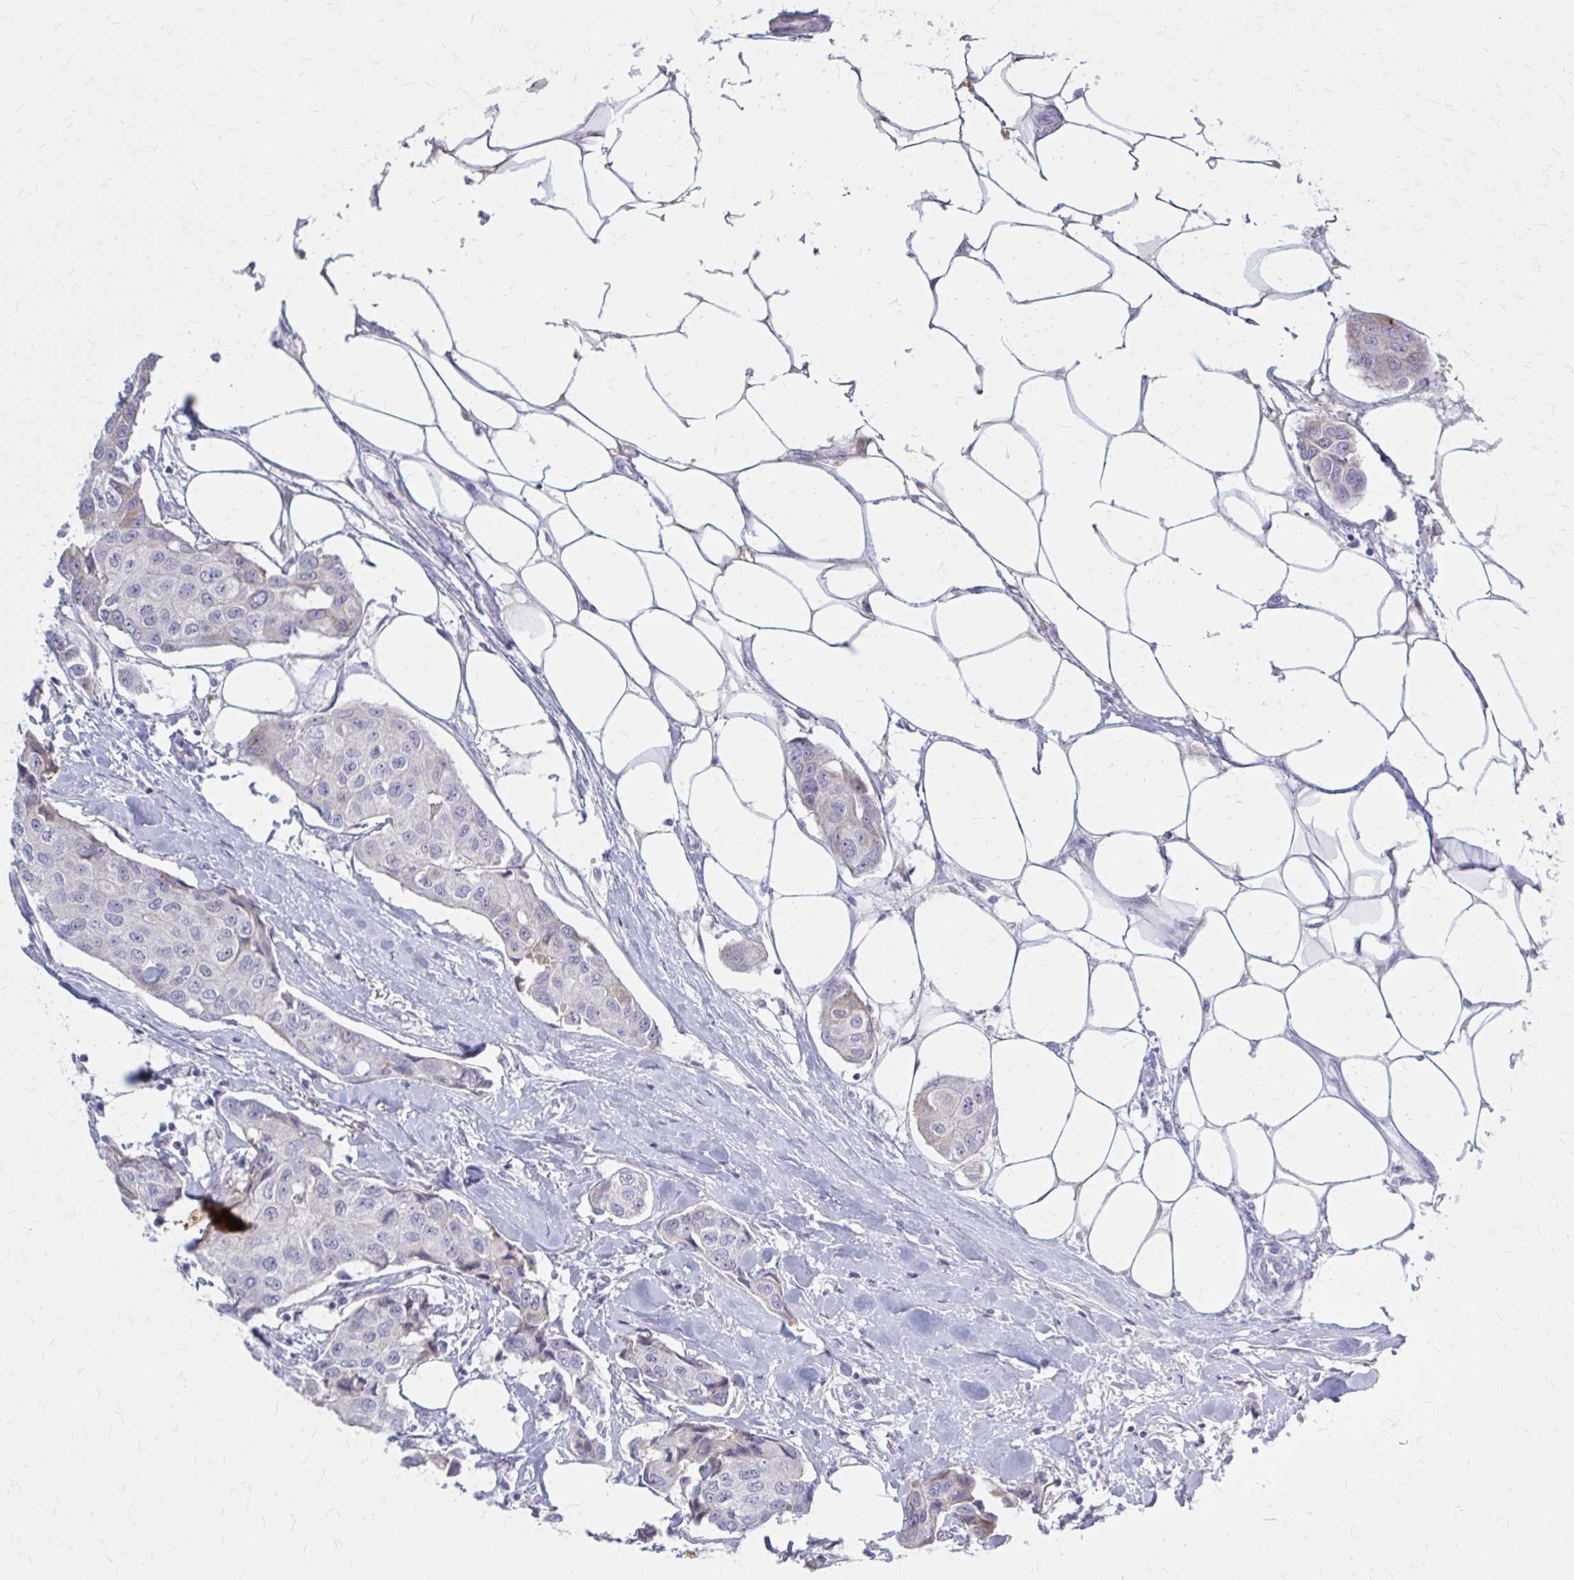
{"staining": {"intensity": "negative", "quantity": "none", "location": "none"}, "tissue": "breast cancer", "cell_type": "Tumor cells", "image_type": "cancer", "snomed": [{"axis": "morphology", "description": "Duct carcinoma"}, {"axis": "topography", "description": "Breast"}, {"axis": "topography", "description": "Lymph node"}], "caption": "A photomicrograph of breast infiltrating ductal carcinoma stained for a protein exhibits no brown staining in tumor cells. The staining is performed using DAB (3,3'-diaminobenzidine) brown chromogen with nuclei counter-stained in using hematoxylin.", "gene": "SERPIND1", "patient": {"sex": "female", "age": 80}}